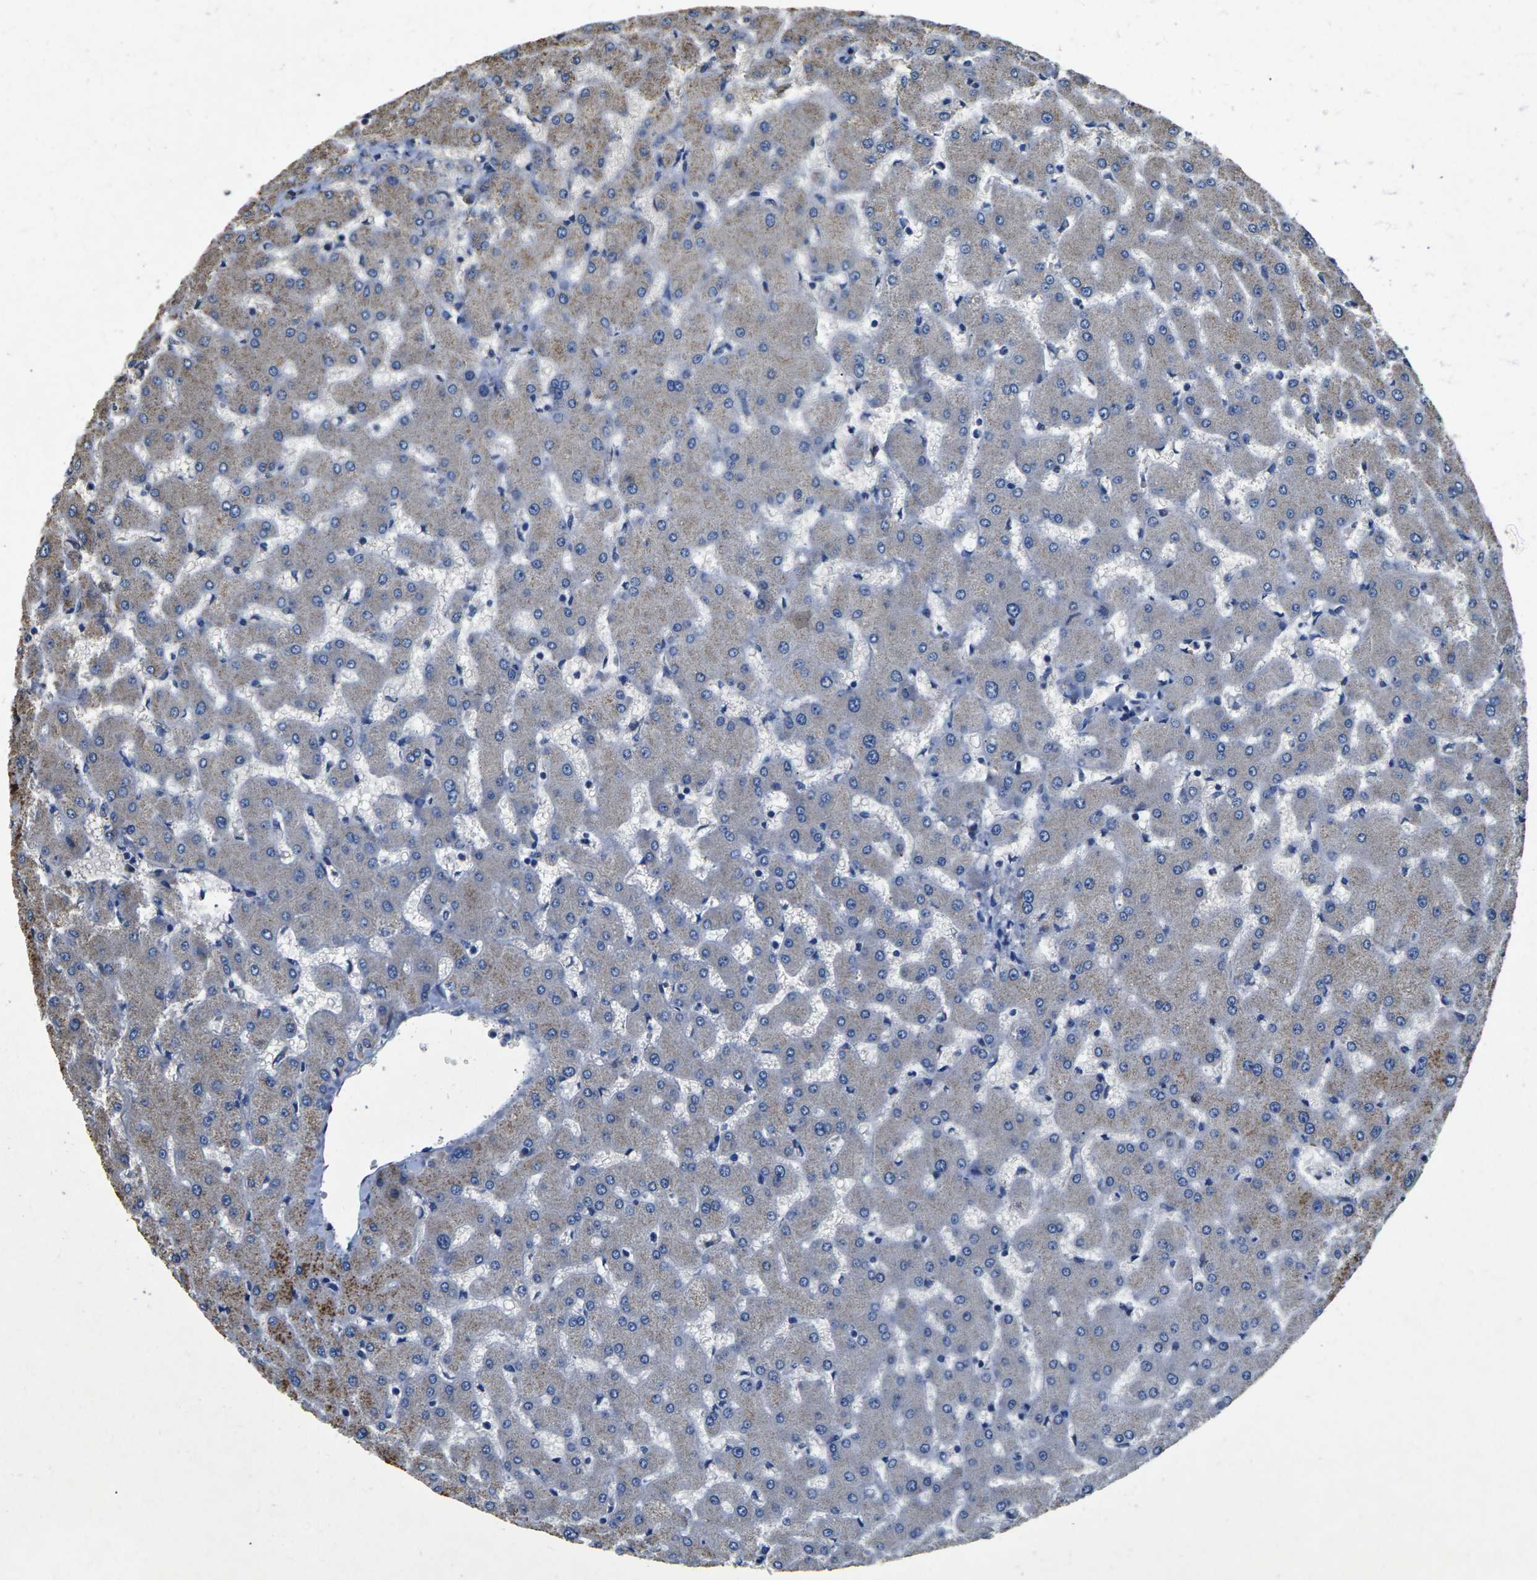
{"staining": {"intensity": "moderate", "quantity": "25%-75%", "location": "cytoplasmic/membranous"}, "tissue": "liver", "cell_type": "Hepatocytes", "image_type": "normal", "snomed": [{"axis": "morphology", "description": "Normal tissue, NOS"}, {"axis": "topography", "description": "Liver"}], "caption": "An immunohistochemistry photomicrograph of benign tissue is shown. Protein staining in brown labels moderate cytoplasmic/membranous positivity in liver within hepatocytes. (DAB IHC, brown staining for protein, blue staining for nuclei).", "gene": "B4GAT1", "patient": {"sex": "female", "age": 63}}